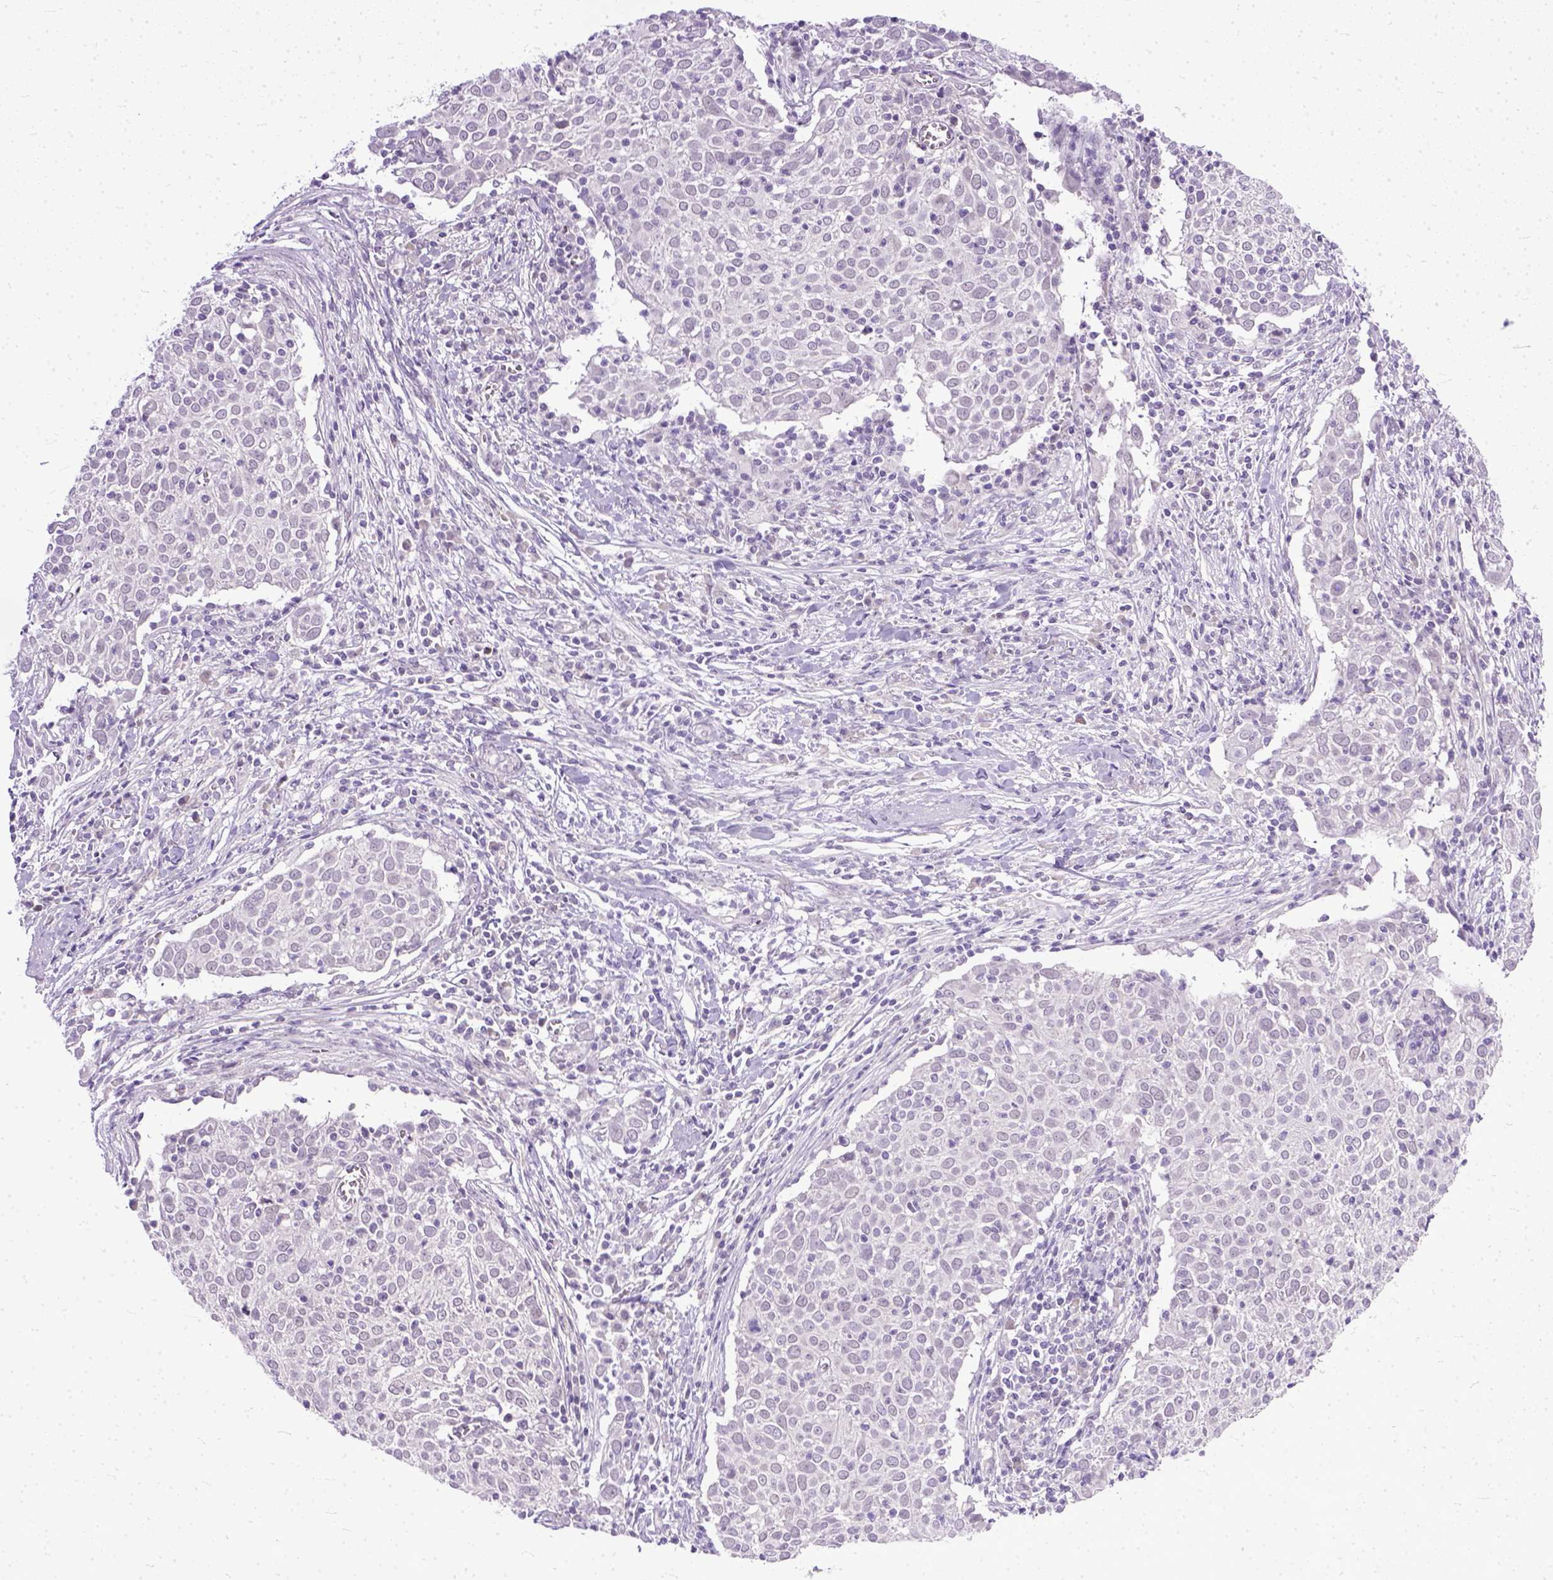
{"staining": {"intensity": "negative", "quantity": "none", "location": "none"}, "tissue": "cervical cancer", "cell_type": "Tumor cells", "image_type": "cancer", "snomed": [{"axis": "morphology", "description": "Squamous cell carcinoma, NOS"}, {"axis": "topography", "description": "Cervix"}], "caption": "A high-resolution micrograph shows immunohistochemistry (IHC) staining of cervical cancer, which displays no significant staining in tumor cells. Nuclei are stained in blue.", "gene": "TCEAL7", "patient": {"sex": "female", "age": 39}}